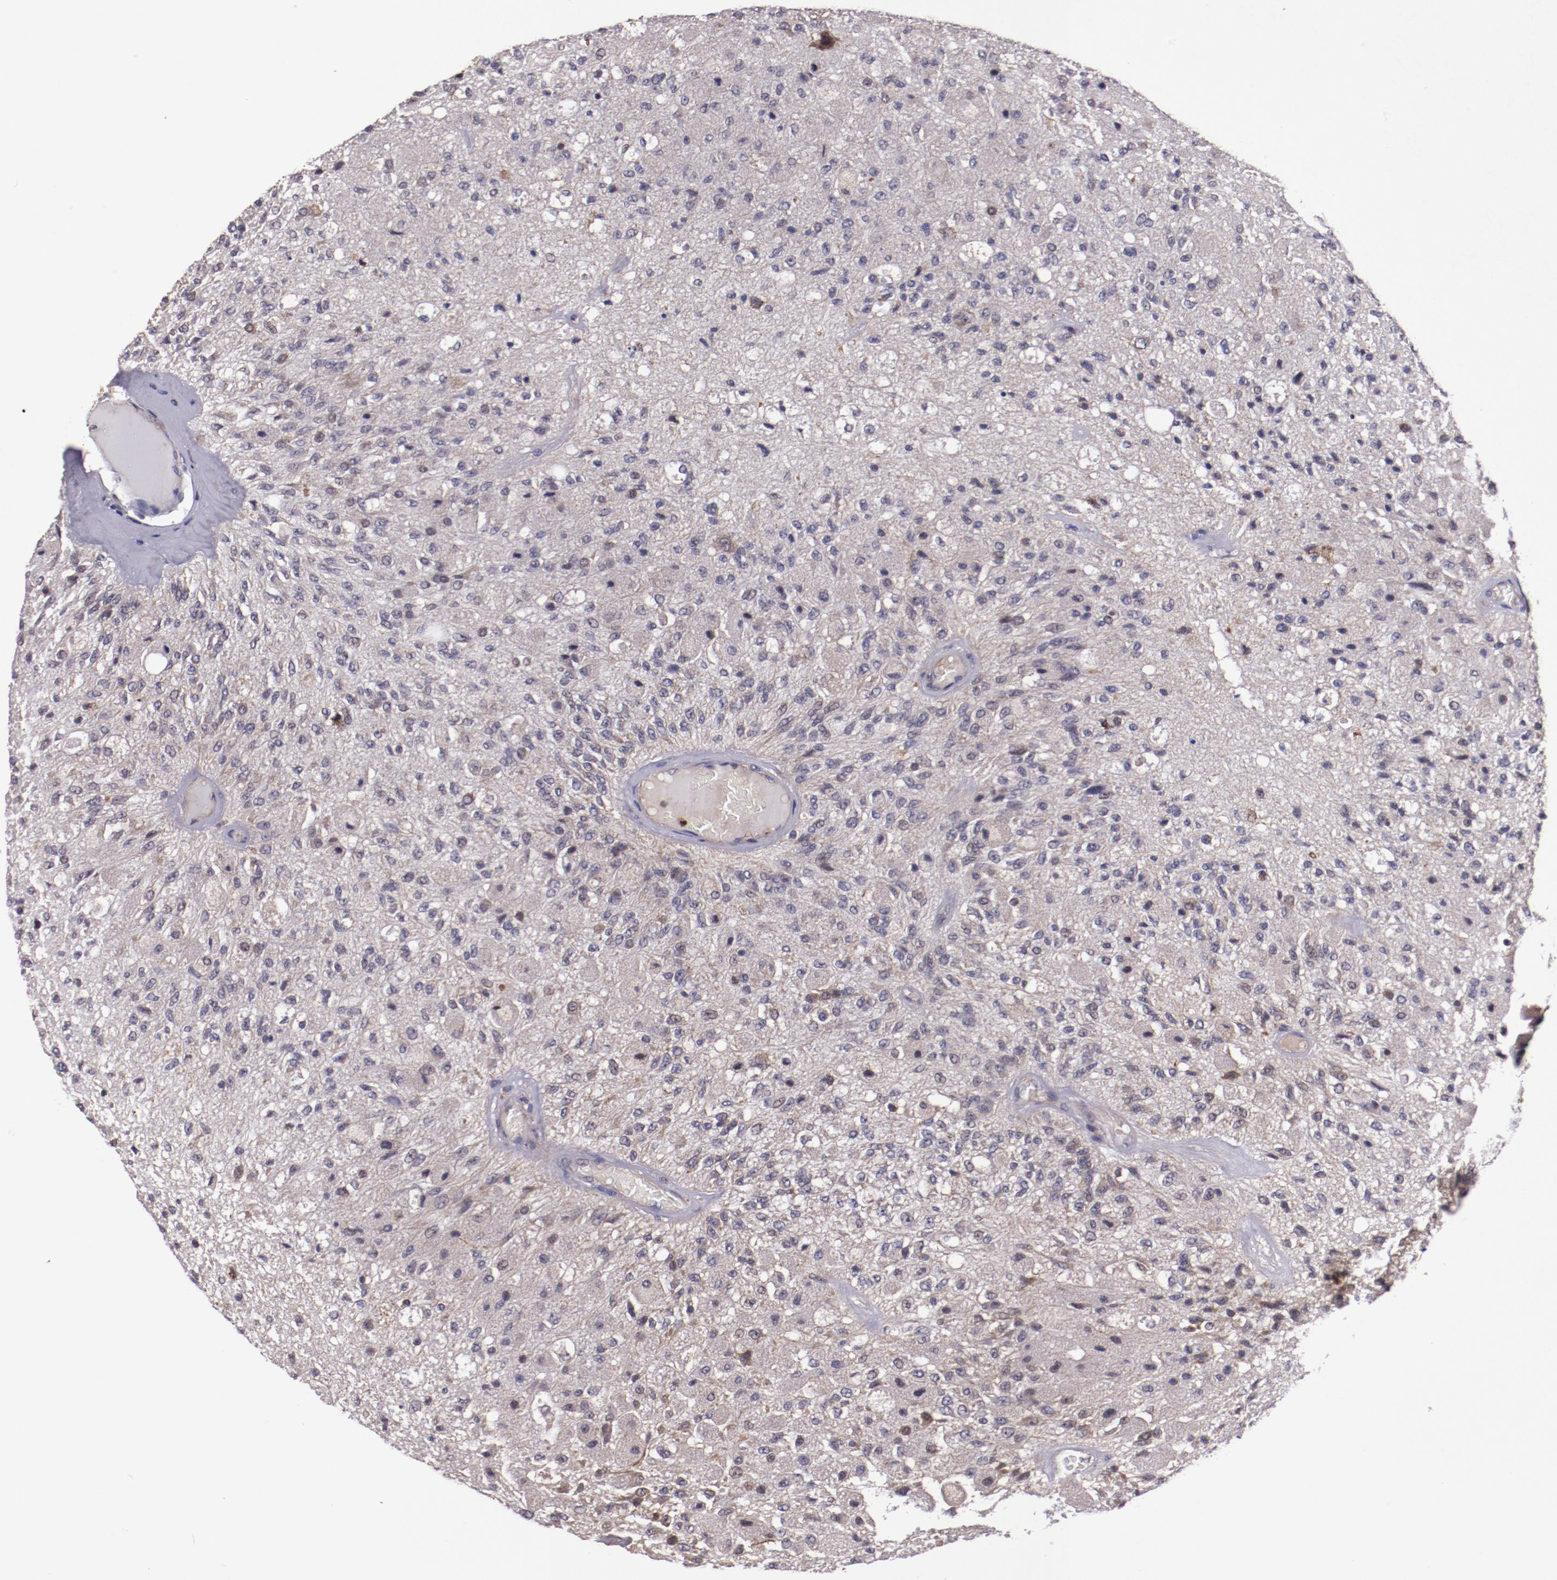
{"staining": {"intensity": "negative", "quantity": "none", "location": "none"}, "tissue": "glioma", "cell_type": "Tumor cells", "image_type": "cancer", "snomed": [{"axis": "morphology", "description": "Normal tissue, NOS"}, {"axis": "morphology", "description": "Glioma, malignant, High grade"}, {"axis": "topography", "description": "Cerebral cortex"}], "caption": "High magnification brightfield microscopy of malignant glioma (high-grade) stained with DAB (brown) and counterstained with hematoxylin (blue): tumor cells show no significant positivity.", "gene": "FTSJ1", "patient": {"sex": "male", "age": 77}}